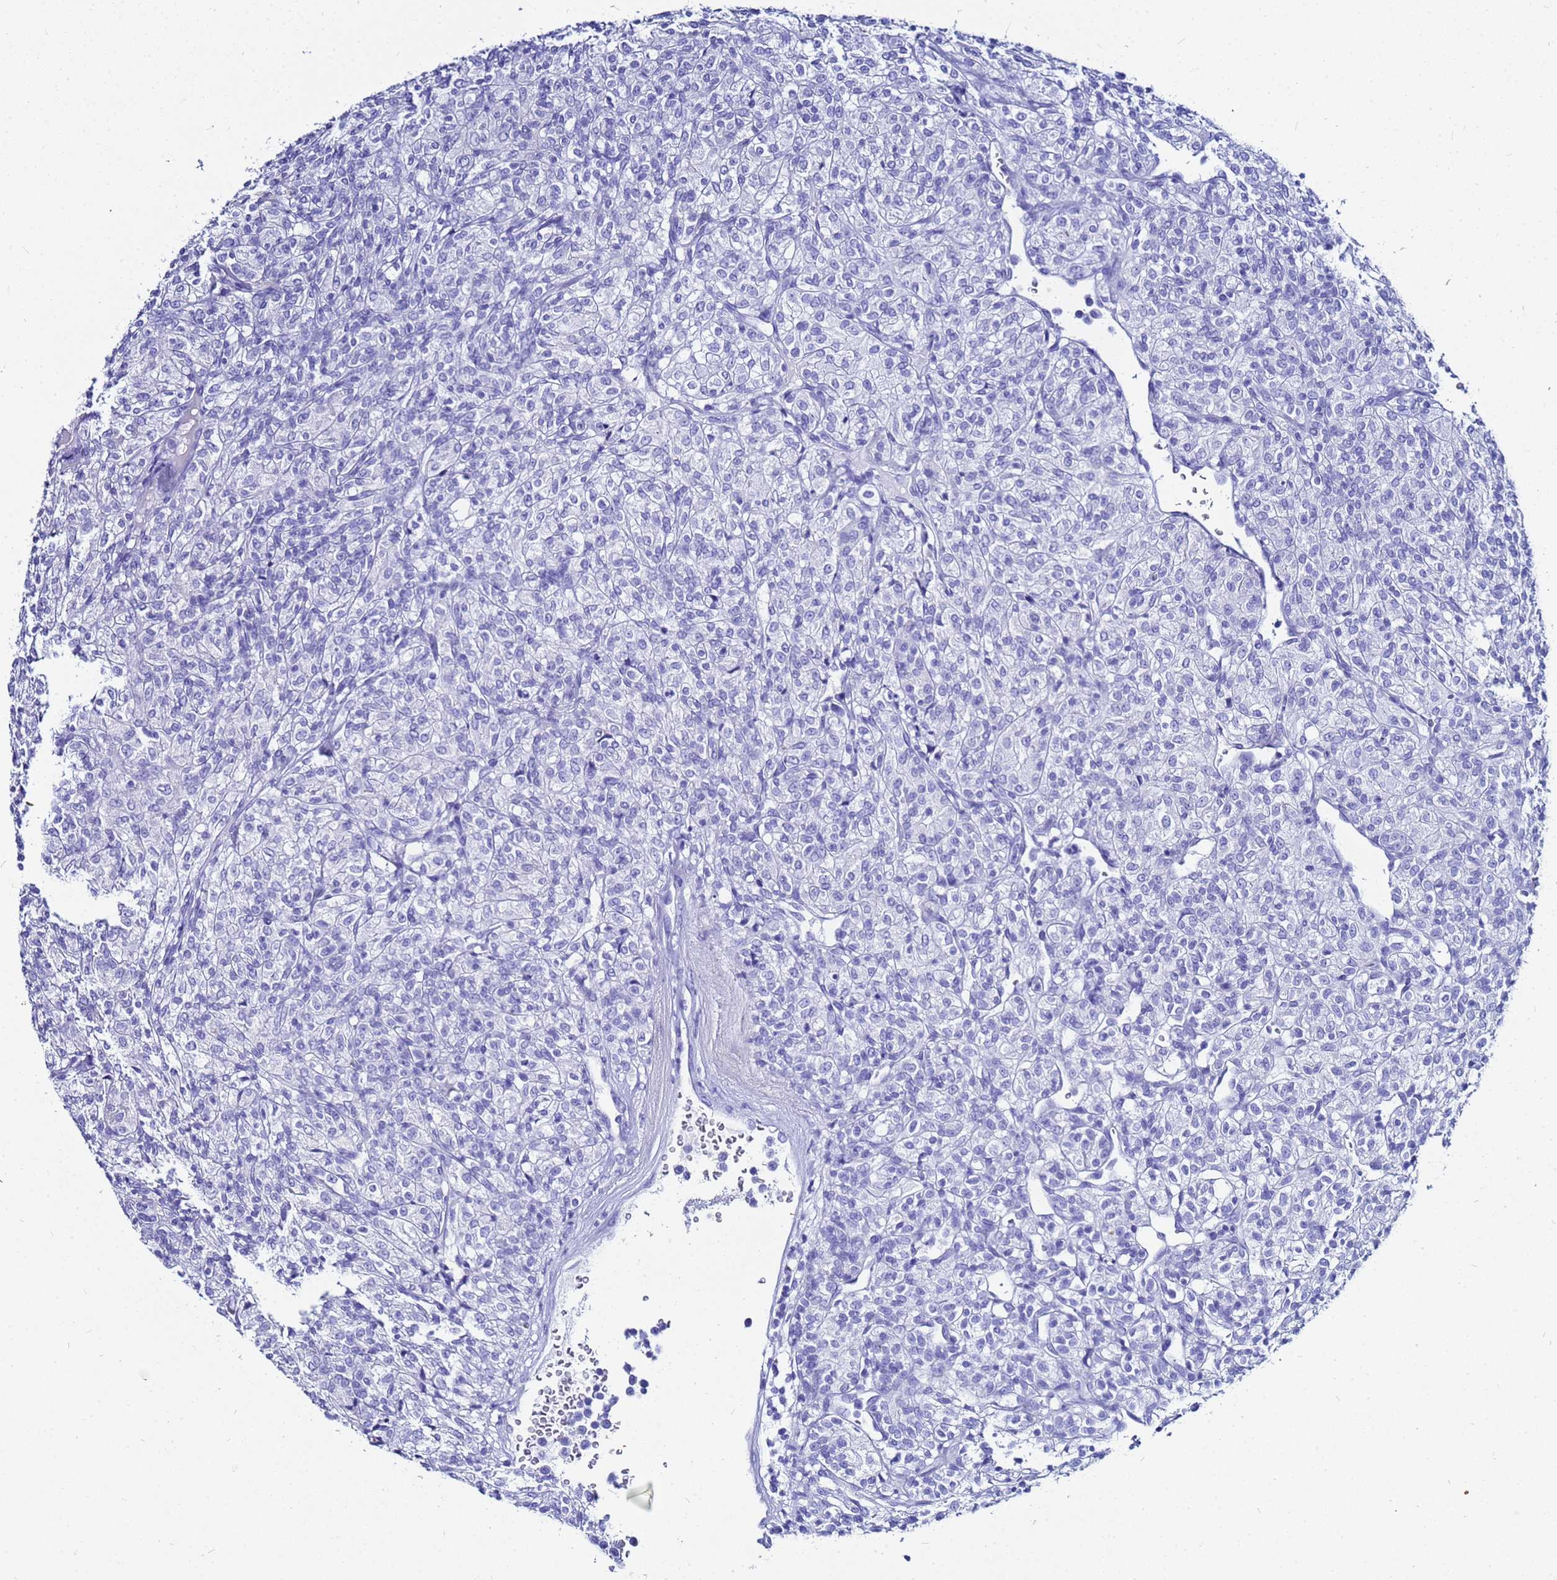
{"staining": {"intensity": "negative", "quantity": "none", "location": "none"}, "tissue": "renal cancer", "cell_type": "Tumor cells", "image_type": "cancer", "snomed": [{"axis": "morphology", "description": "Adenocarcinoma, NOS"}, {"axis": "topography", "description": "Kidney"}], "caption": "IHC micrograph of adenocarcinoma (renal) stained for a protein (brown), which shows no positivity in tumor cells. (DAB IHC visualized using brightfield microscopy, high magnification).", "gene": "CKB", "patient": {"sex": "male", "age": 77}}